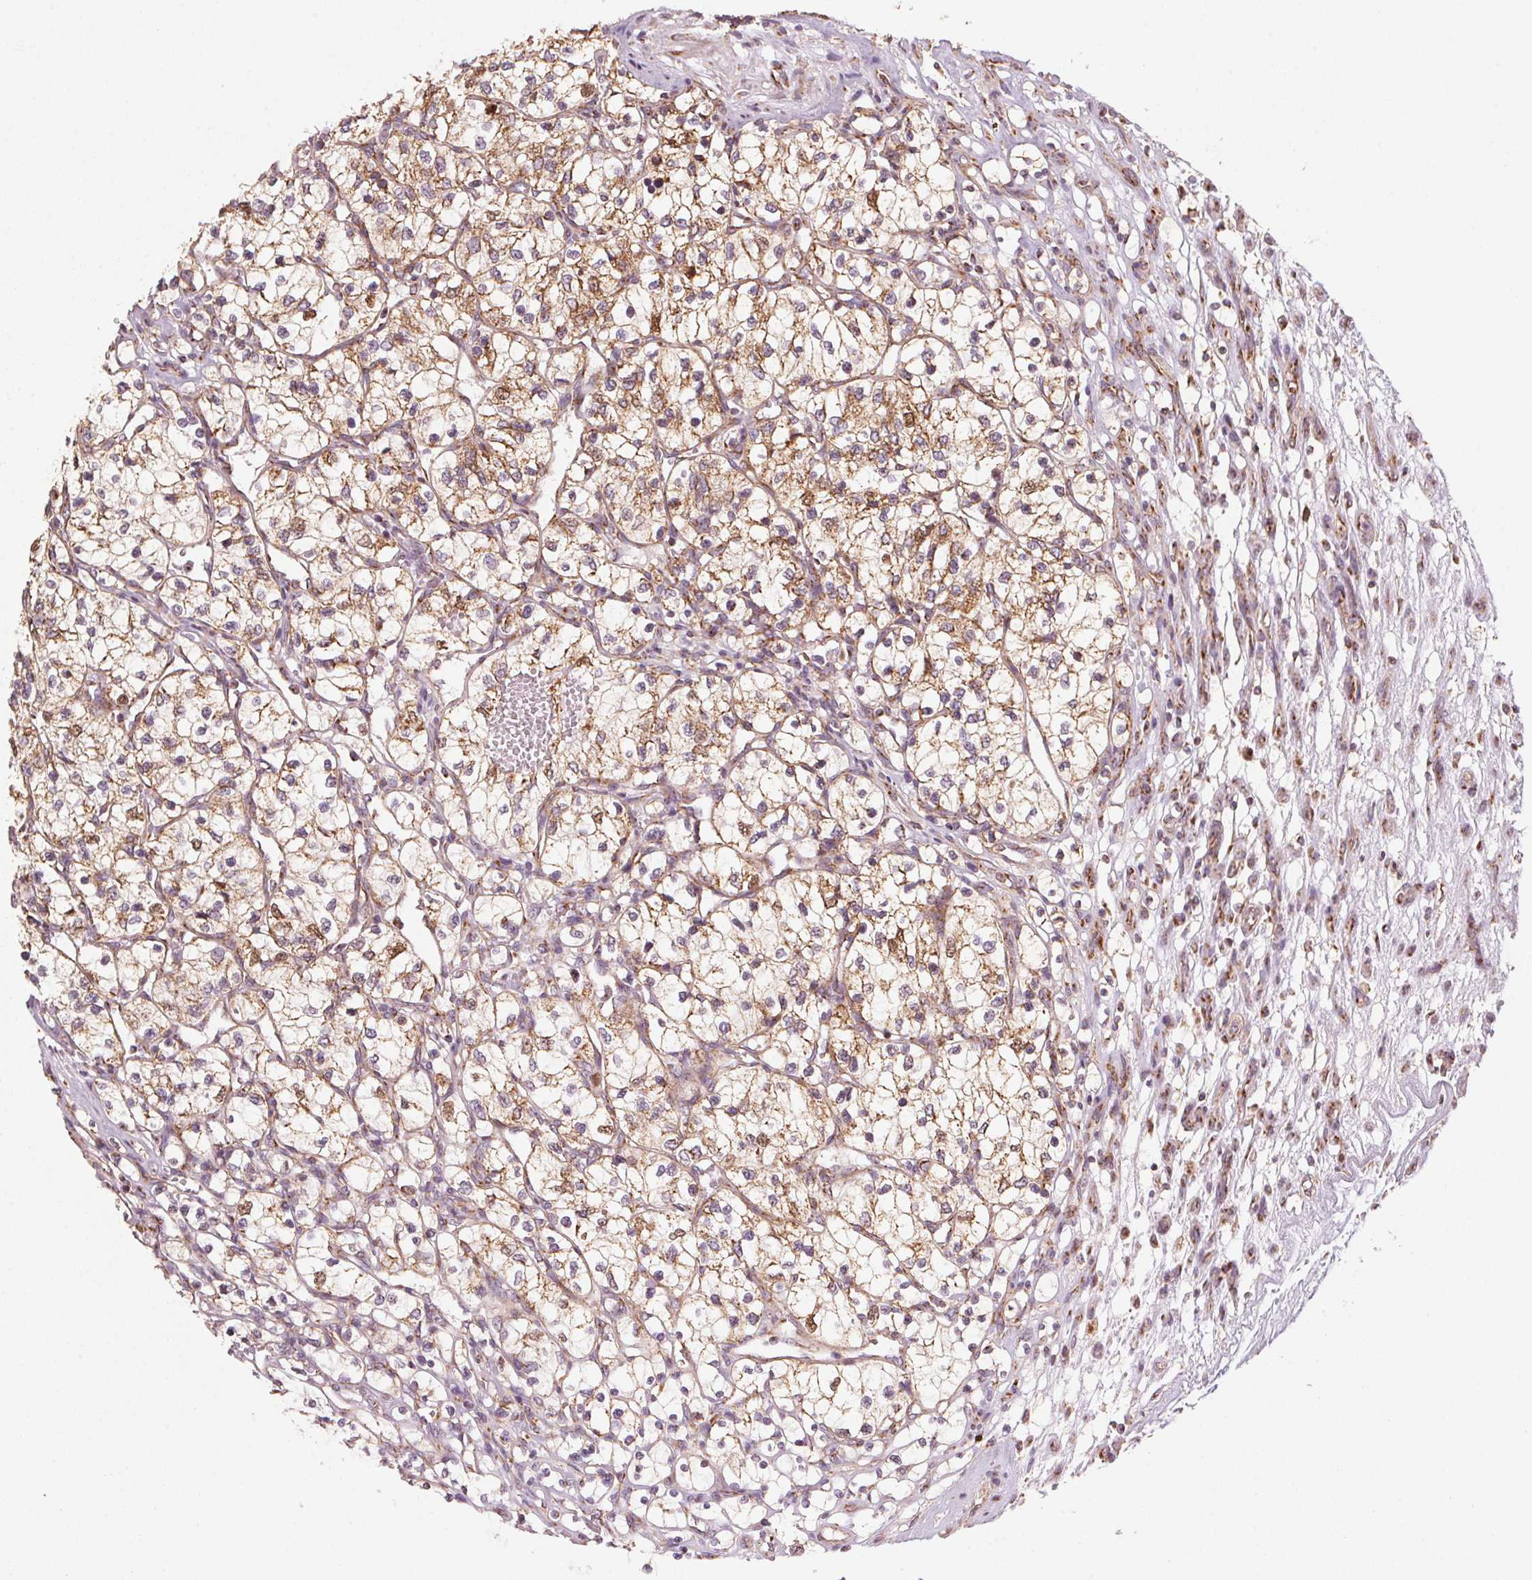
{"staining": {"intensity": "moderate", "quantity": ">75%", "location": "cytoplasmic/membranous"}, "tissue": "renal cancer", "cell_type": "Tumor cells", "image_type": "cancer", "snomed": [{"axis": "morphology", "description": "Adenocarcinoma, NOS"}, {"axis": "topography", "description": "Kidney"}], "caption": "This micrograph shows renal adenocarcinoma stained with immunohistochemistry (IHC) to label a protein in brown. The cytoplasmic/membranous of tumor cells show moderate positivity for the protein. Nuclei are counter-stained blue.", "gene": "TOMM70", "patient": {"sex": "female", "age": 69}}